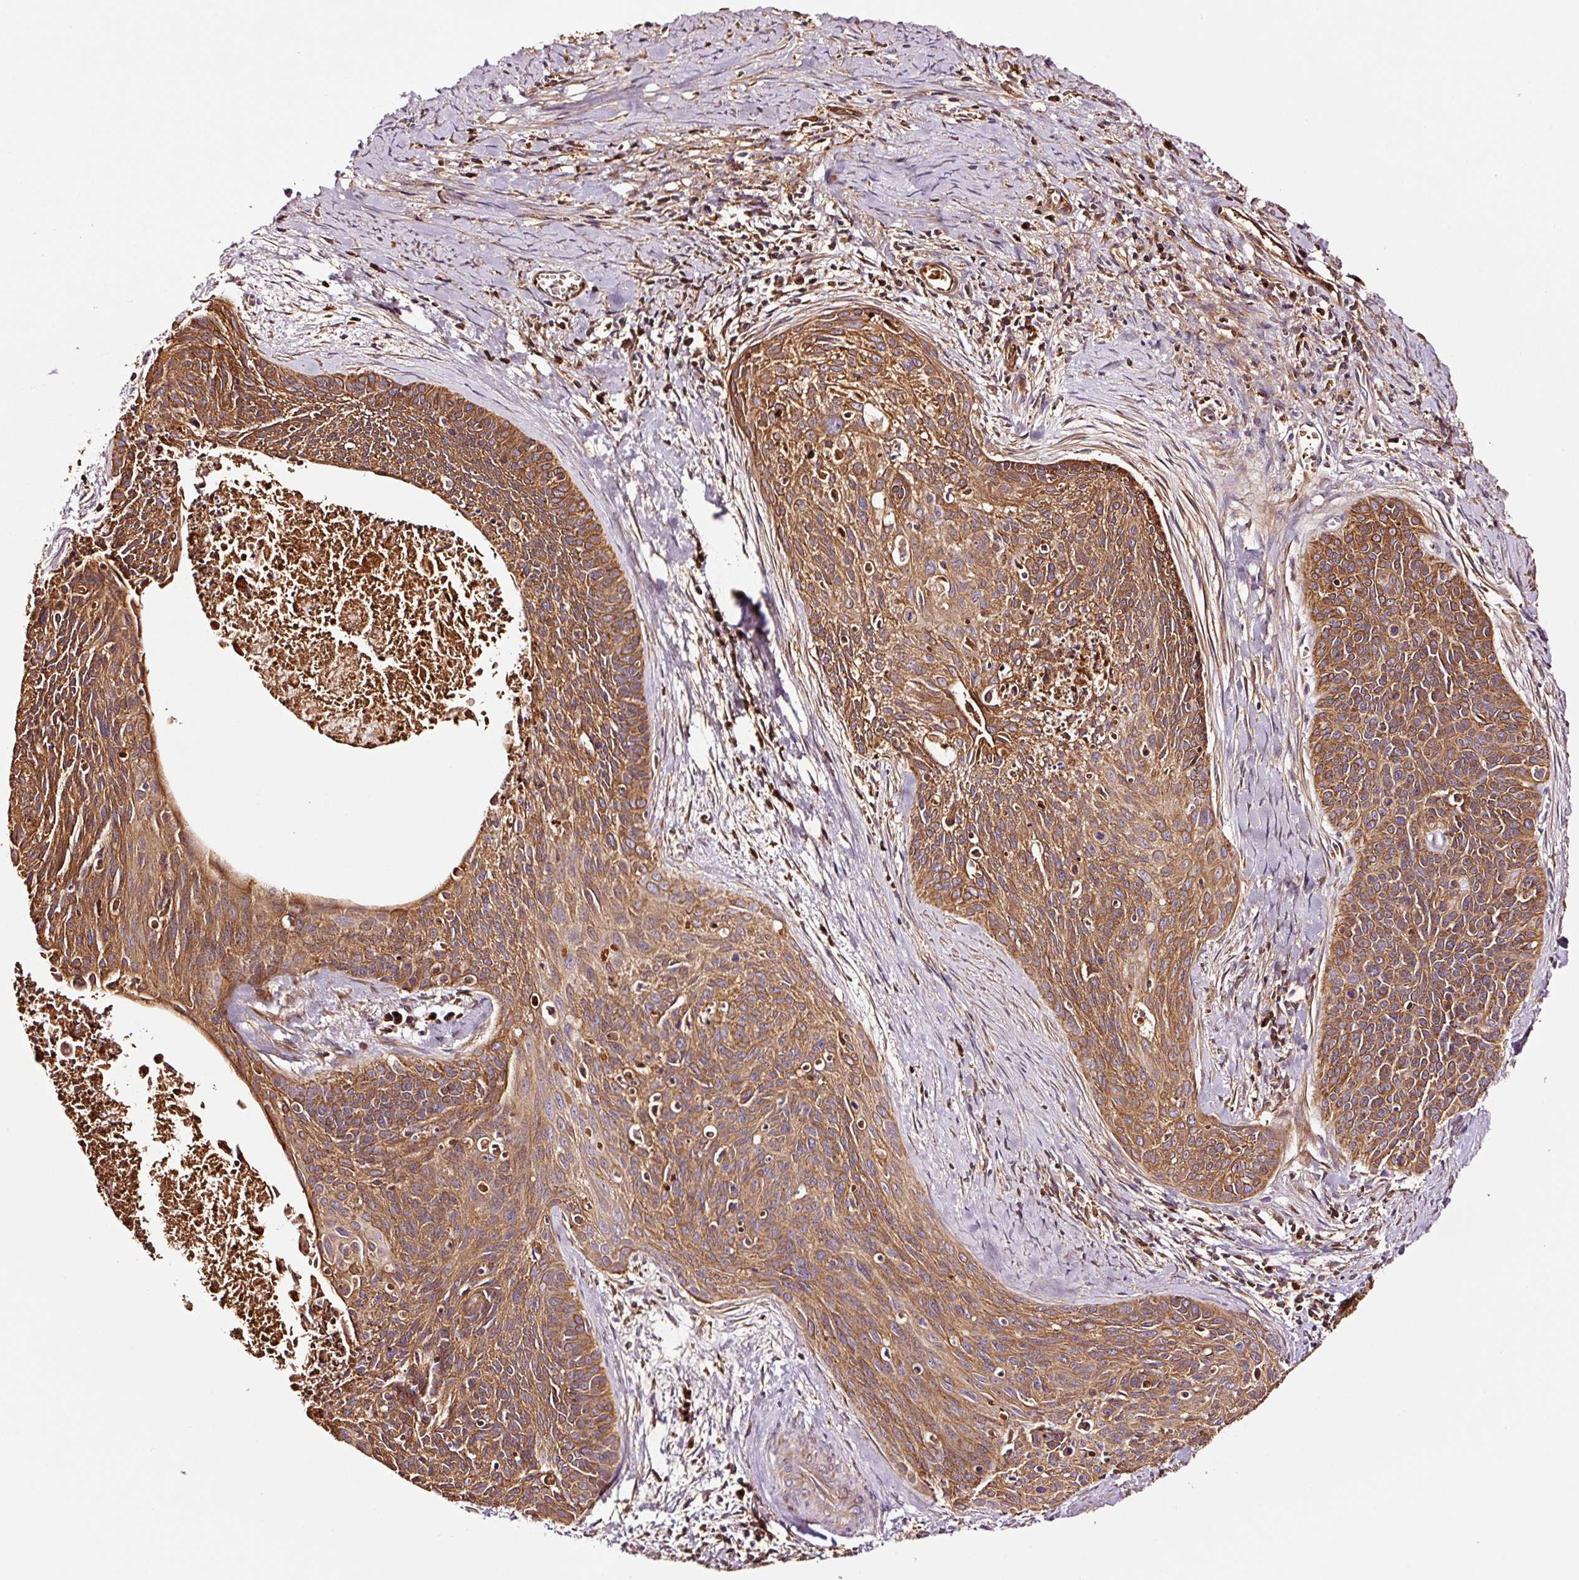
{"staining": {"intensity": "strong", "quantity": ">75%", "location": "cytoplasmic/membranous"}, "tissue": "cervical cancer", "cell_type": "Tumor cells", "image_type": "cancer", "snomed": [{"axis": "morphology", "description": "Squamous cell carcinoma, NOS"}, {"axis": "topography", "description": "Cervix"}], "caption": "This is an image of IHC staining of squamous cell carcinoma (cervical), which shows strong positivity in the cytoplasmic/membranous of tumor cells.", "gene": "PGLYRP2", "patient": {"sex": "female", "age": 55}}